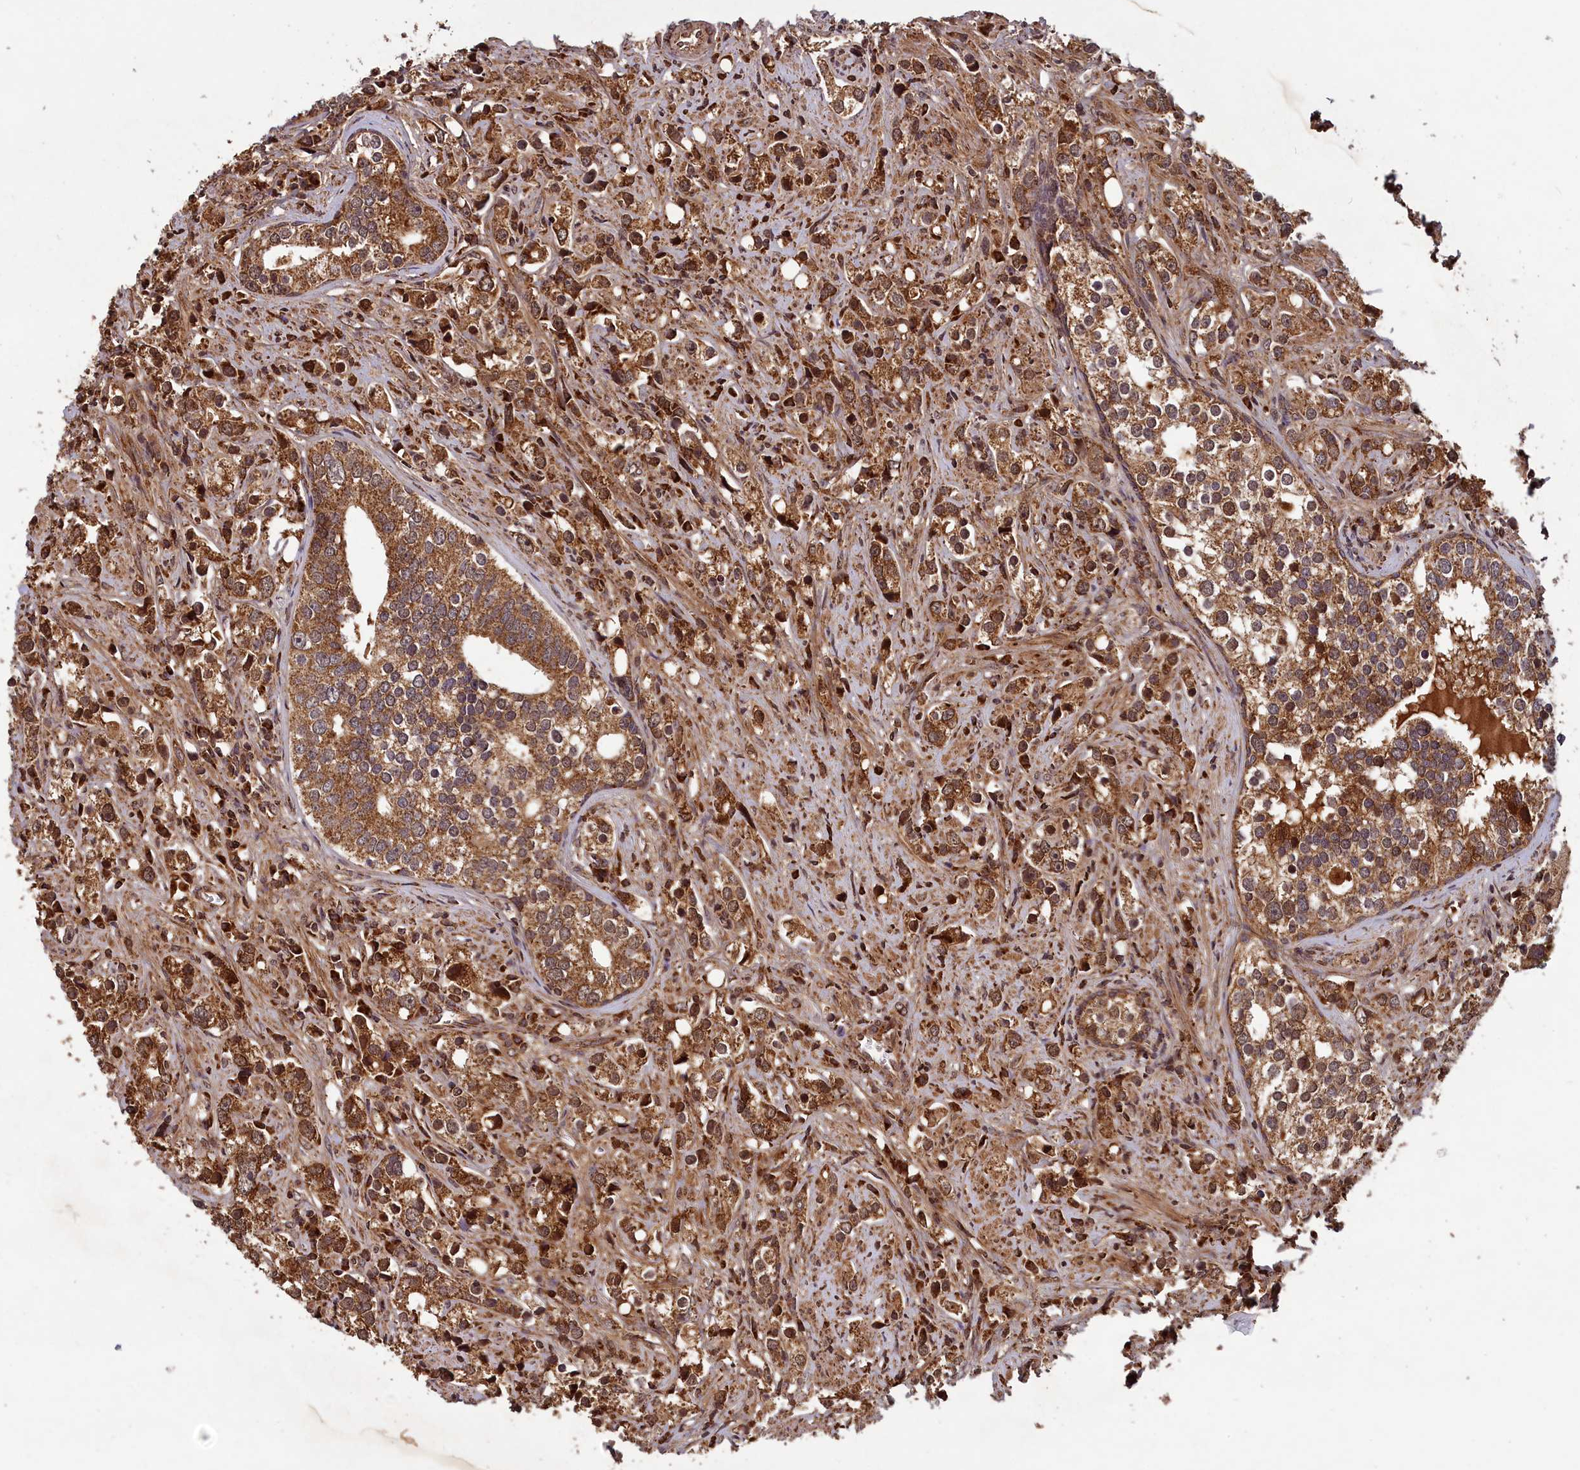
{"staining": {"intensity": "strong", "quantity": ">75%", "location": "cytoplasmic/membranous"}, "tissue": "prostate cancer", "cell_type": "Tumor cells", "image_type": "cancer", "snomed": [{"axis": "morphology", "description": "Adenocarcinoma, High grade"}, {"axis": "topography", "description": "Prostate"}], "caption": "There is high levels of strong cytoplasmic/membranous expression in tumor cells of adenocarcinoma (high-grade) (prostate), as demonstrated by immunohistochemical staining (brown color).", "gene": "CCDC15", "patient": {"sex": "male", "age": 71}}